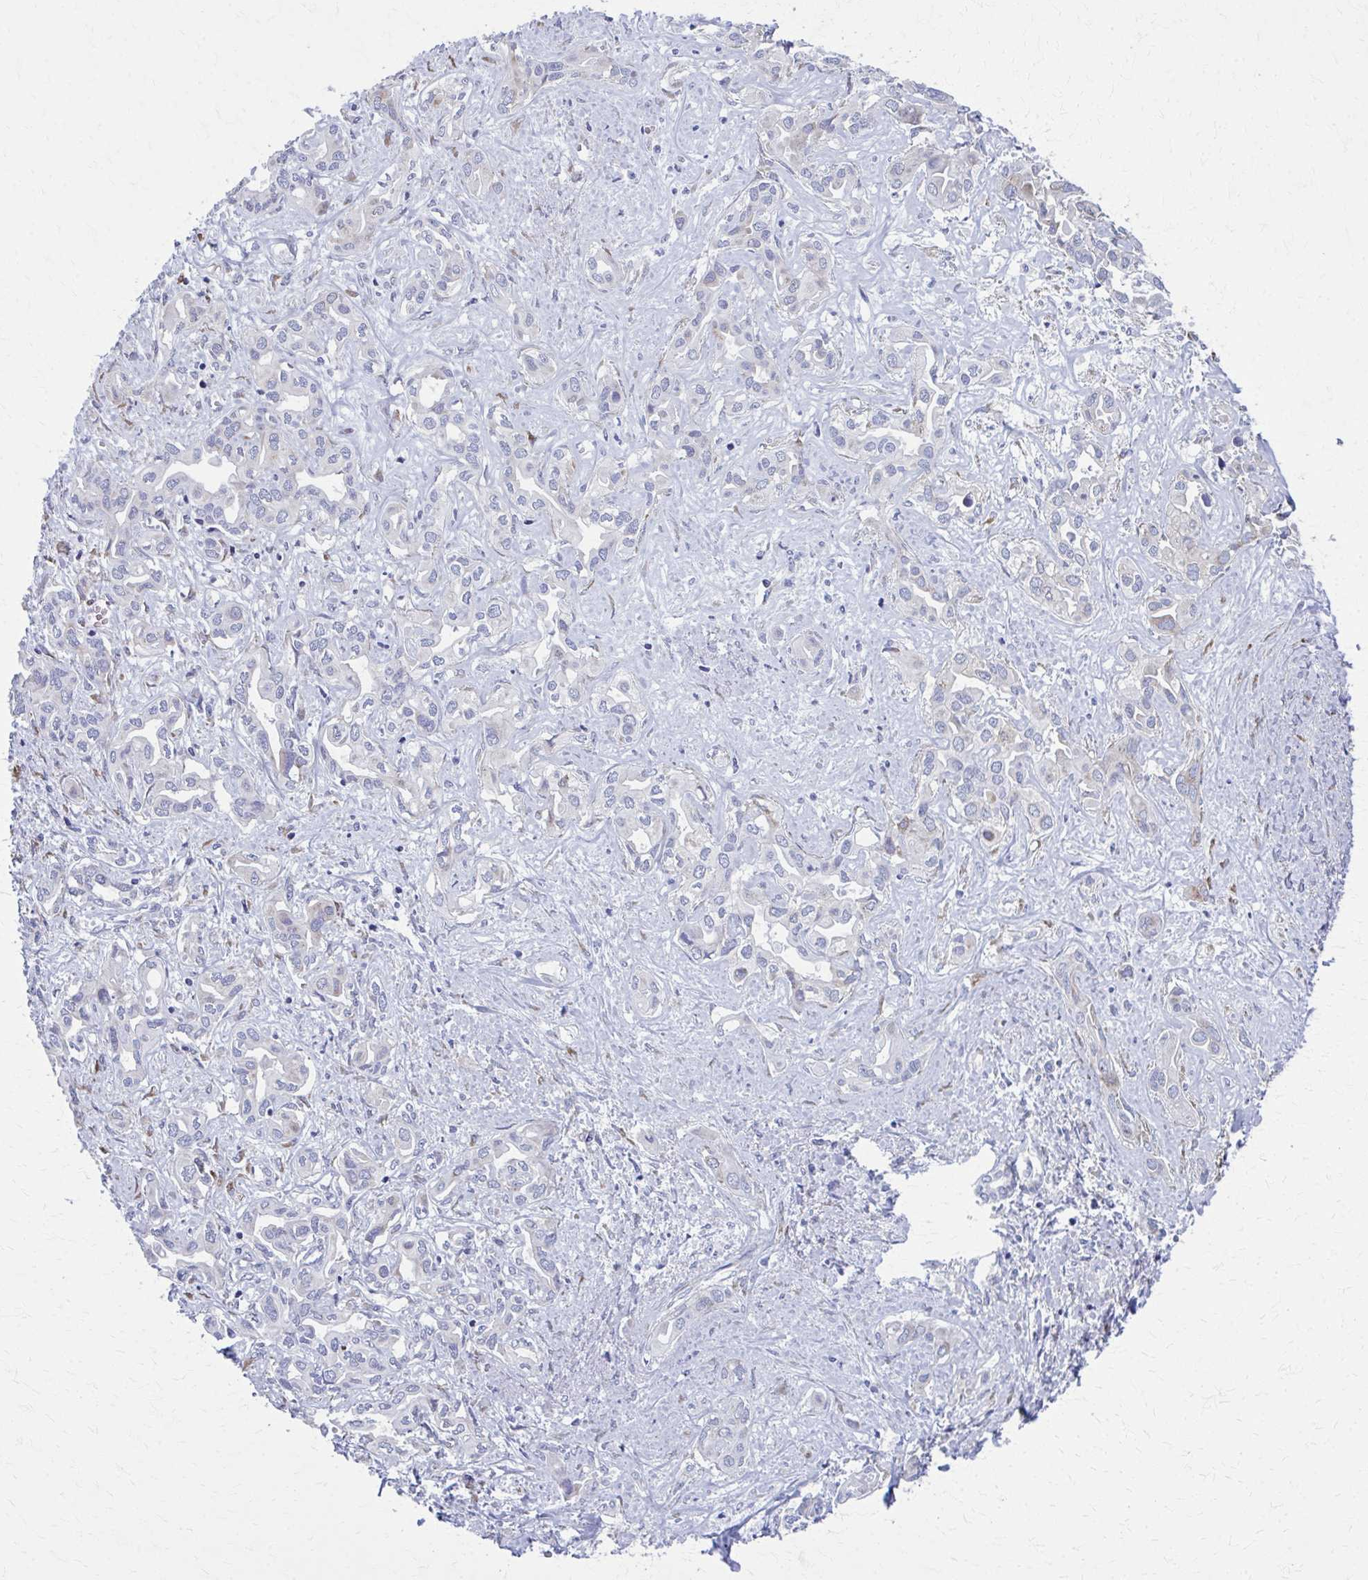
{"staining": {"intensity": "negative", "quantity": "none", "location": "none"}, "tissue": "liver cancer", "cell_type": "Tumor cells", "image_type": "cancer", "snomed": [{"axis": "morphology", "description": "Cholangiocarcinoma"}, {"axis": "topography", "description": "Liver"}], "caption": "A photomicrograph of human liver cancer (cholangiocarcinoma) is negative for staining in tumor cells. (Stains: DAB (3,3'-diaminobenzidine) IHC with hematoxylin counter stain, Microscopy: brightfield microscopy at high magnification).", "gene": "SPATS2L", "patient": {"sex": "female", "age": 64}}